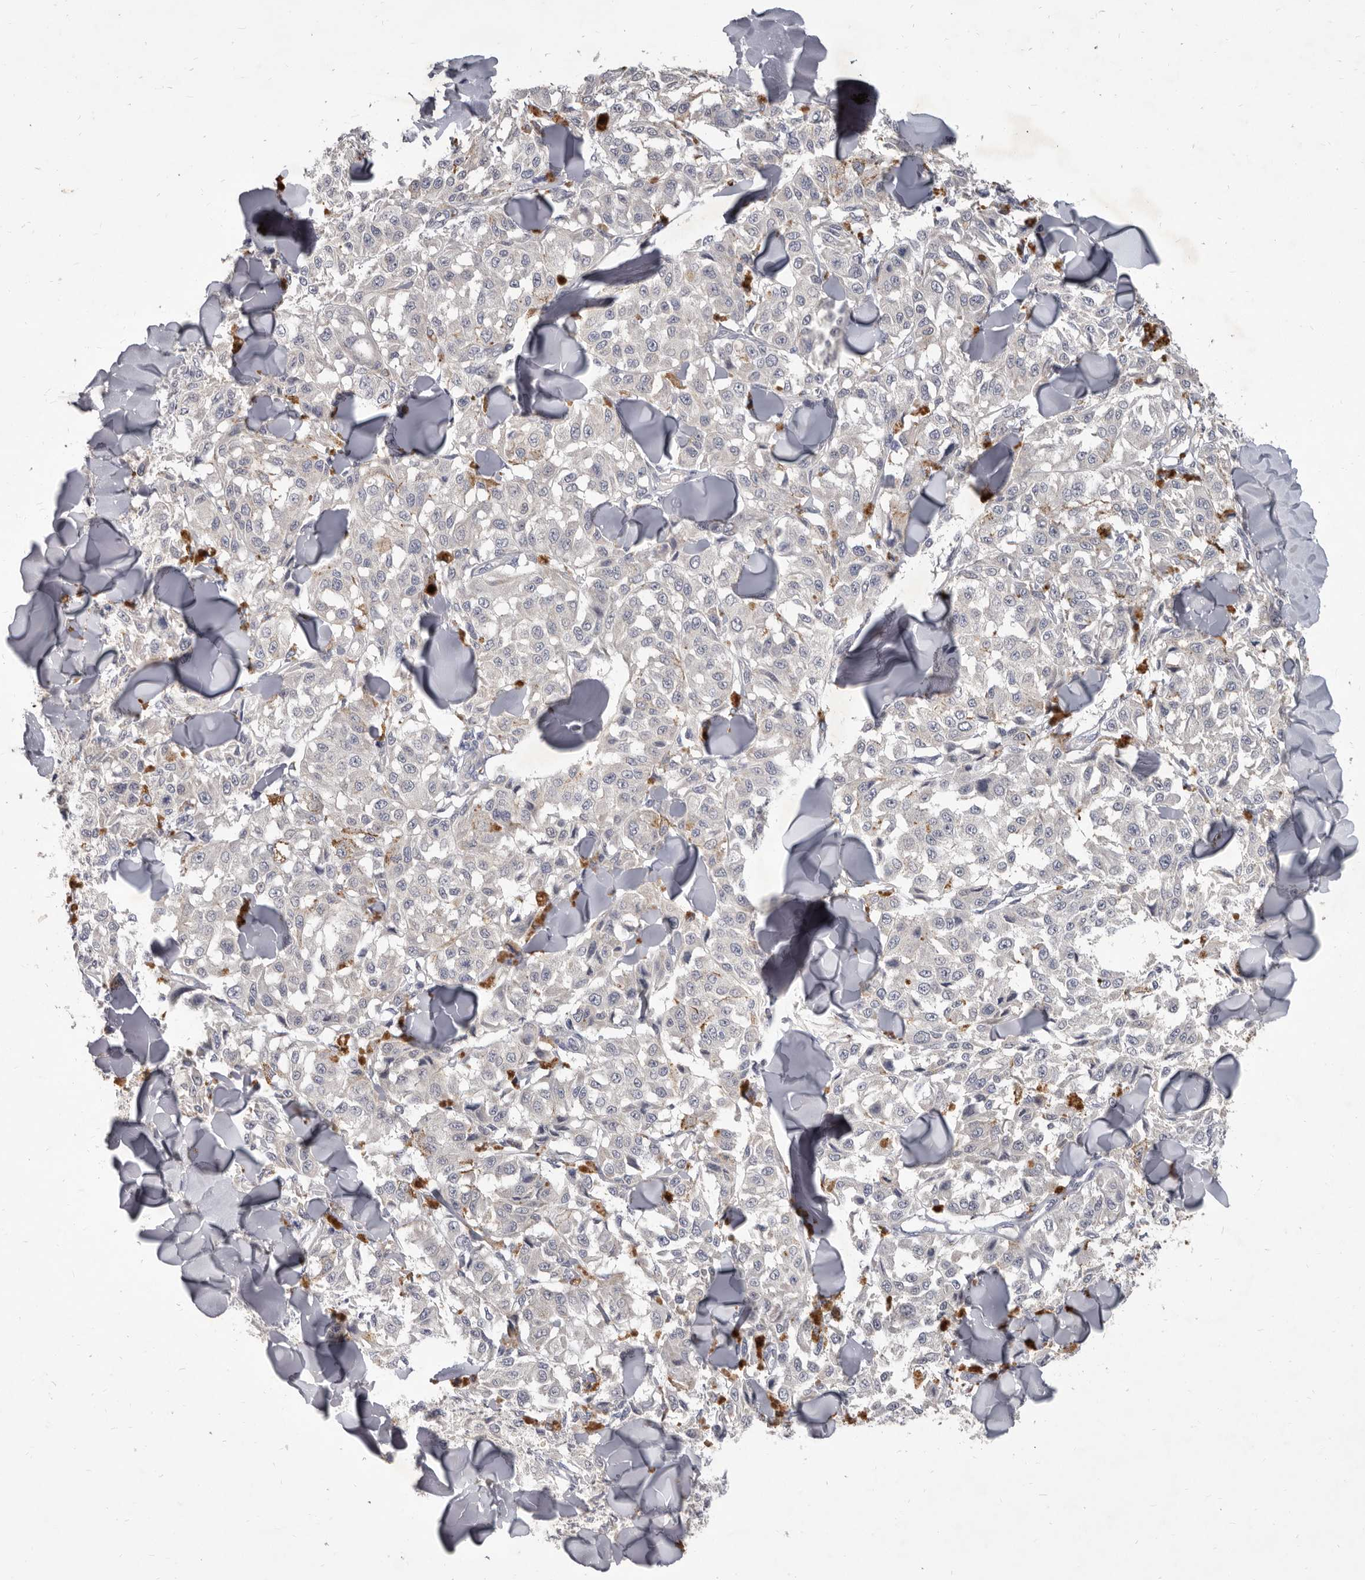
{"staining": {"intensity": "negative", "quantity": "none", "location": "none"}, "tissue": "melanoma", "cell_type": "Tumor cells", "image_type": "cancer", "snomed": [{"axis": "morphology", "description": "Malignant melanoma, NOS"}, {"axis": "topography", "description": "Skin"}], "caption": "An immunohistochemistry micrograph of melanoma is shown. There is no staining in tumor cells of melanoma.", "gene": "GSK3B", "patient": {"sex": "female", "age": 64}}